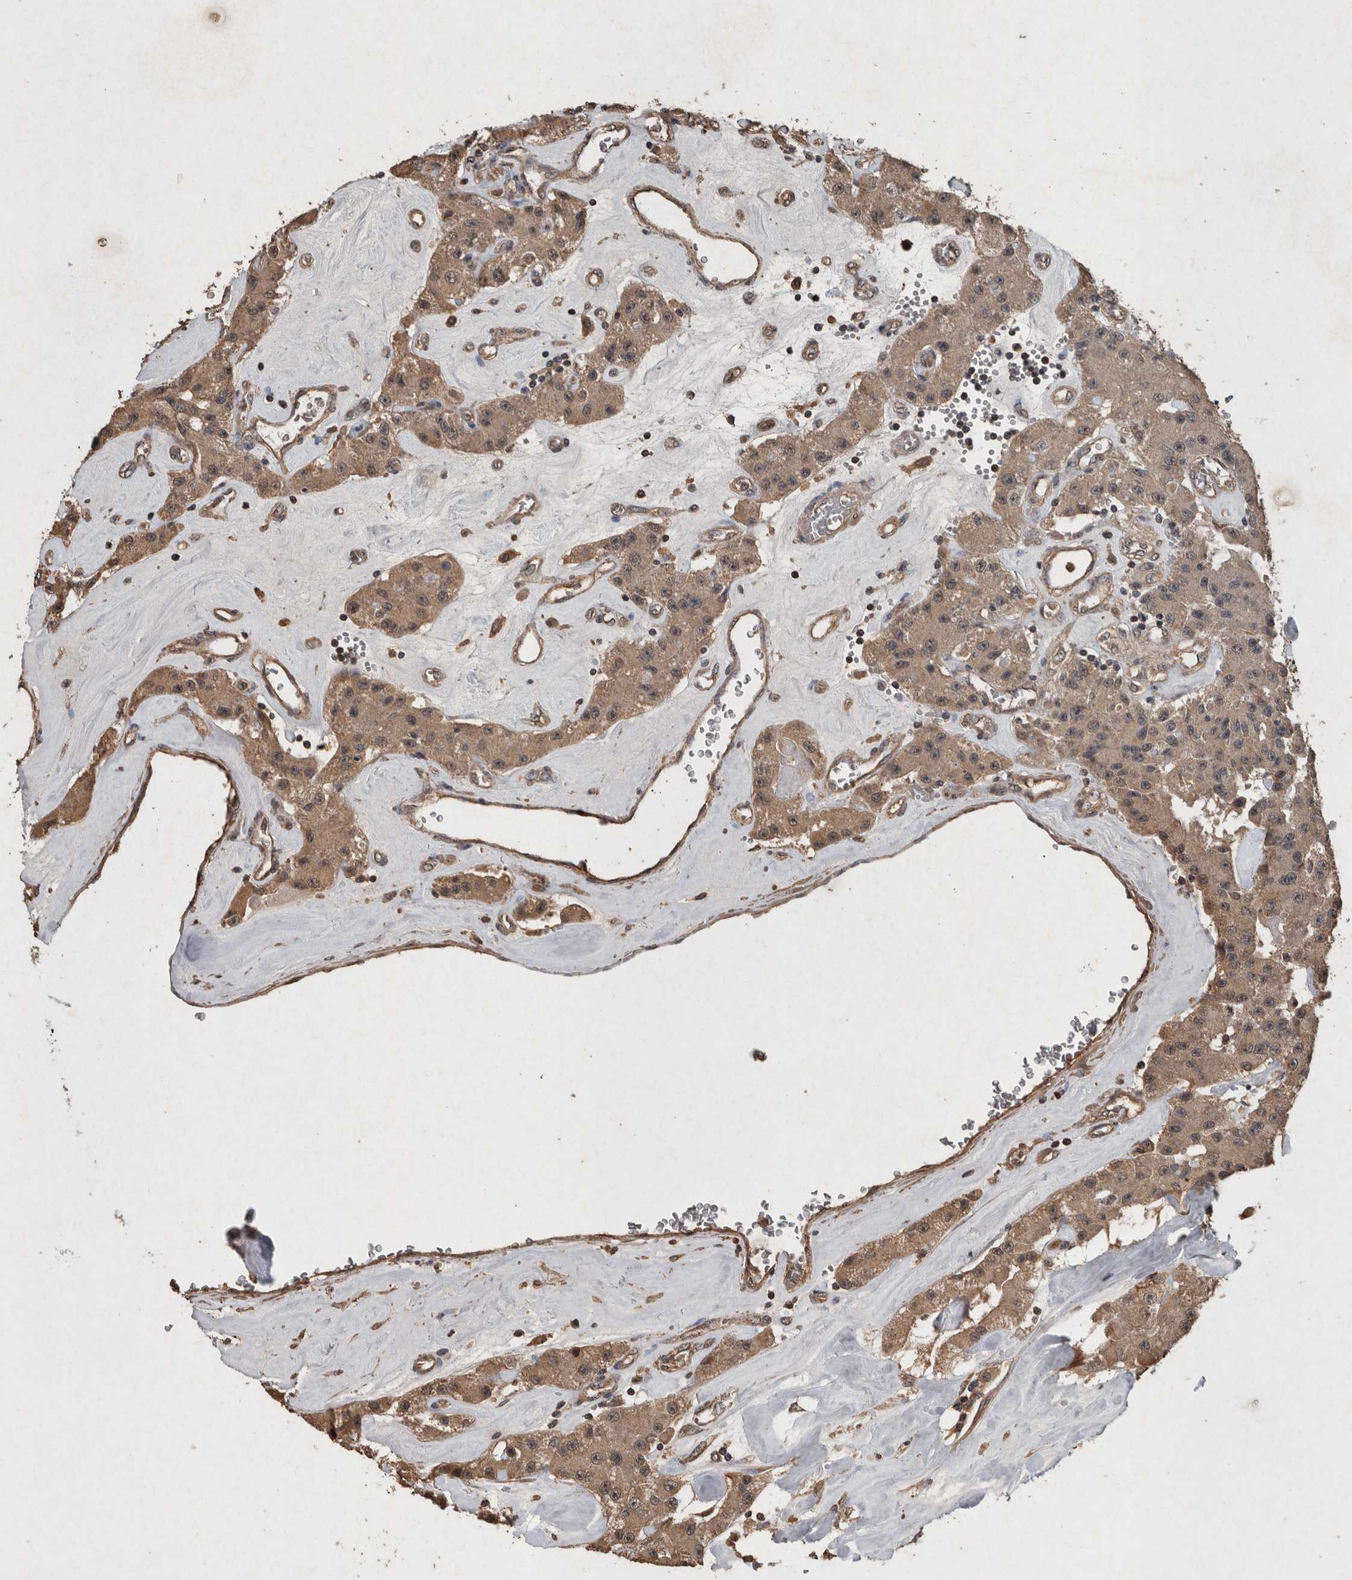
{"staining": {"intensity": "moderate", "quantity": ">75%", "location": "cytoplasmic/membranous,nuclear"}, "tissue": "carcinoid", "cell_type": "Tumor cells", "image_type": "cancer", "snomed": [{"axis": "morphology", "description": "Carcinoid, malignant, NOS"}, {"axis": "topography", "description": "Pancreas"}], "caption": "This is a photomicrograph of IHC staining of malignant carcinoid, which shows moderate staining in the cytoplasmic/membranous and nuclear of tumor cells.", "gene": "FGFRL1", "patient": {"sex": "male", "age": 41}}